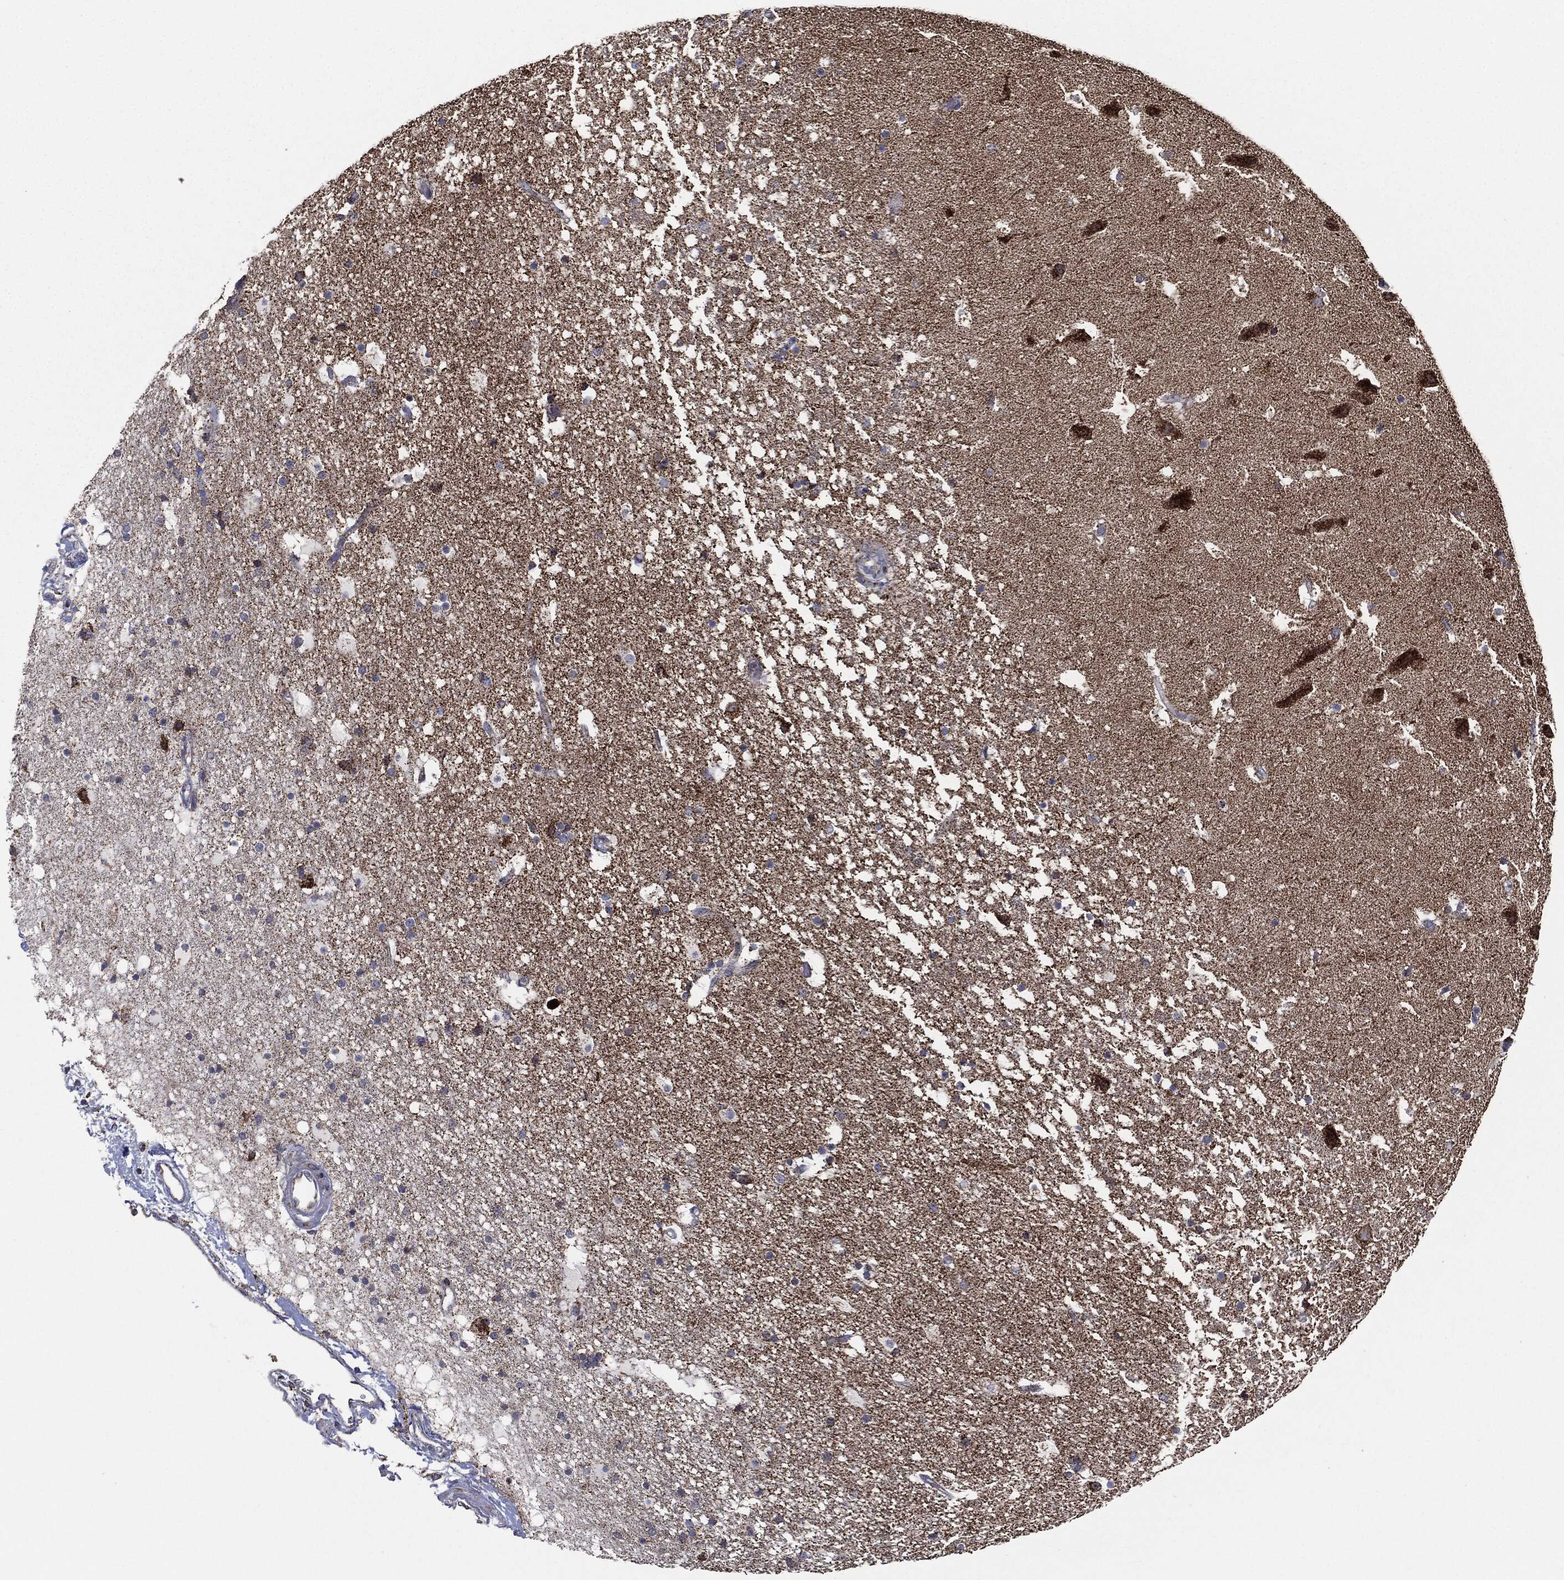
{"staining": {"intensity": "moderate", "quantity": "<25%", "location": "cytoplasmic/membranous"}, "tissue": "hippocampus", "cell_type": "Glial cells", "image_type": "normal", "snomed": [{"axis": "morphology", "description": "Normal tissue, NOS"}, {"axis": "topography", "description": "Hippocampus"}], "caption": "Approximately <25% of glial cells in benign human hippocampus exhibit moderate cytoplasmic/membranous protein expression as visualized by brown immunohistochemical staining.", "gene": "NDUFV2", "patient": {"sex": "male", "age": 51}}